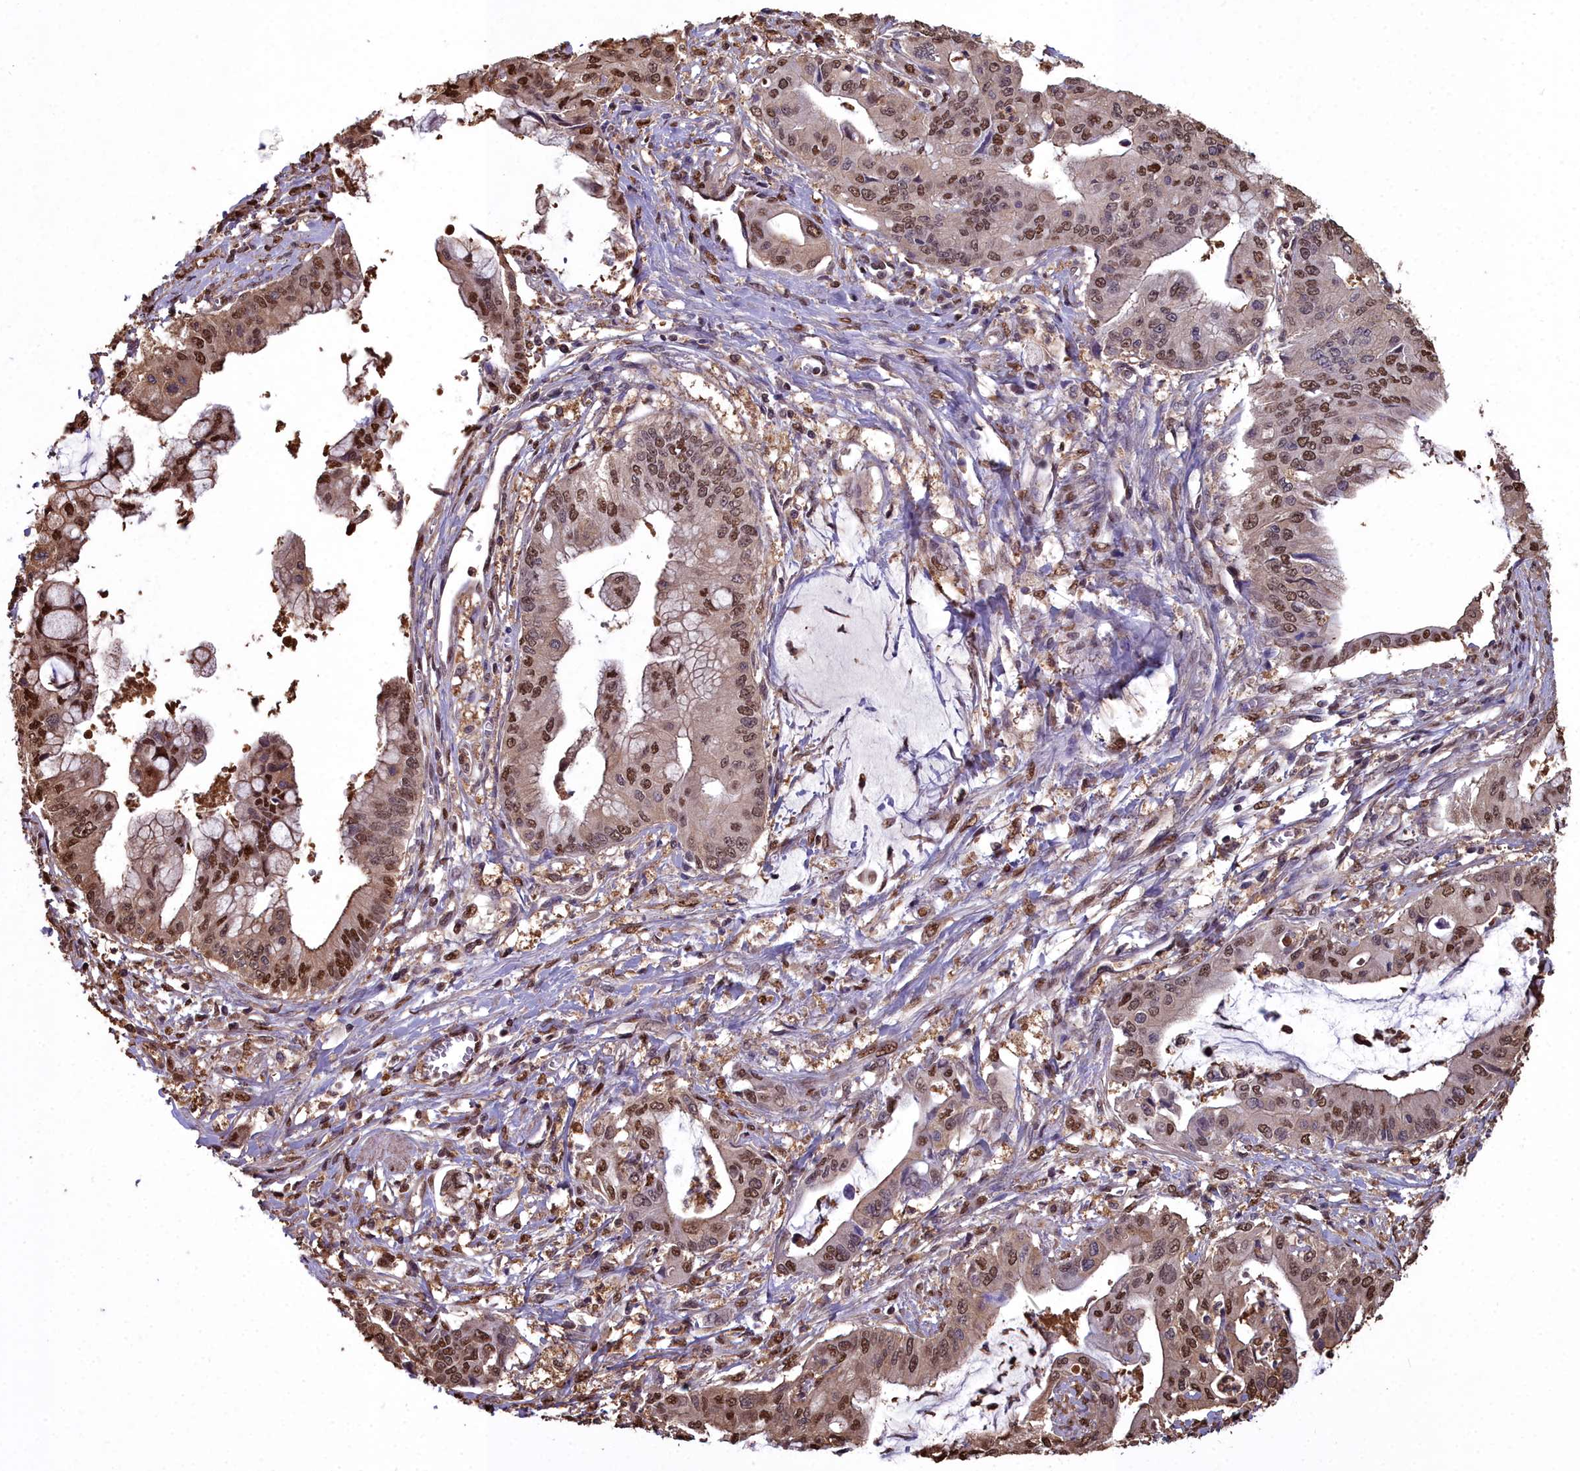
{"staining": {"intensity": "strong", "quantity": ">75%", "location": "nuclear"}, "tissue": "pancreatic cancer", "cell_type": "Tumor cells", "image_type": "cancer", "snomed": [{"axis": "morphology", "description": "Adenocarcinoma, NOS"}, {"axis": "topography", "description": "Pancreas"}], "caption": "Pancreatic adenocarcinoma was stained to show a protein in brown. There is high levels of strong nuclear staining in approximately >75% of tumor cells.", "gene": "GAPDH", "patient": {"sex": "male", "age": 46}}